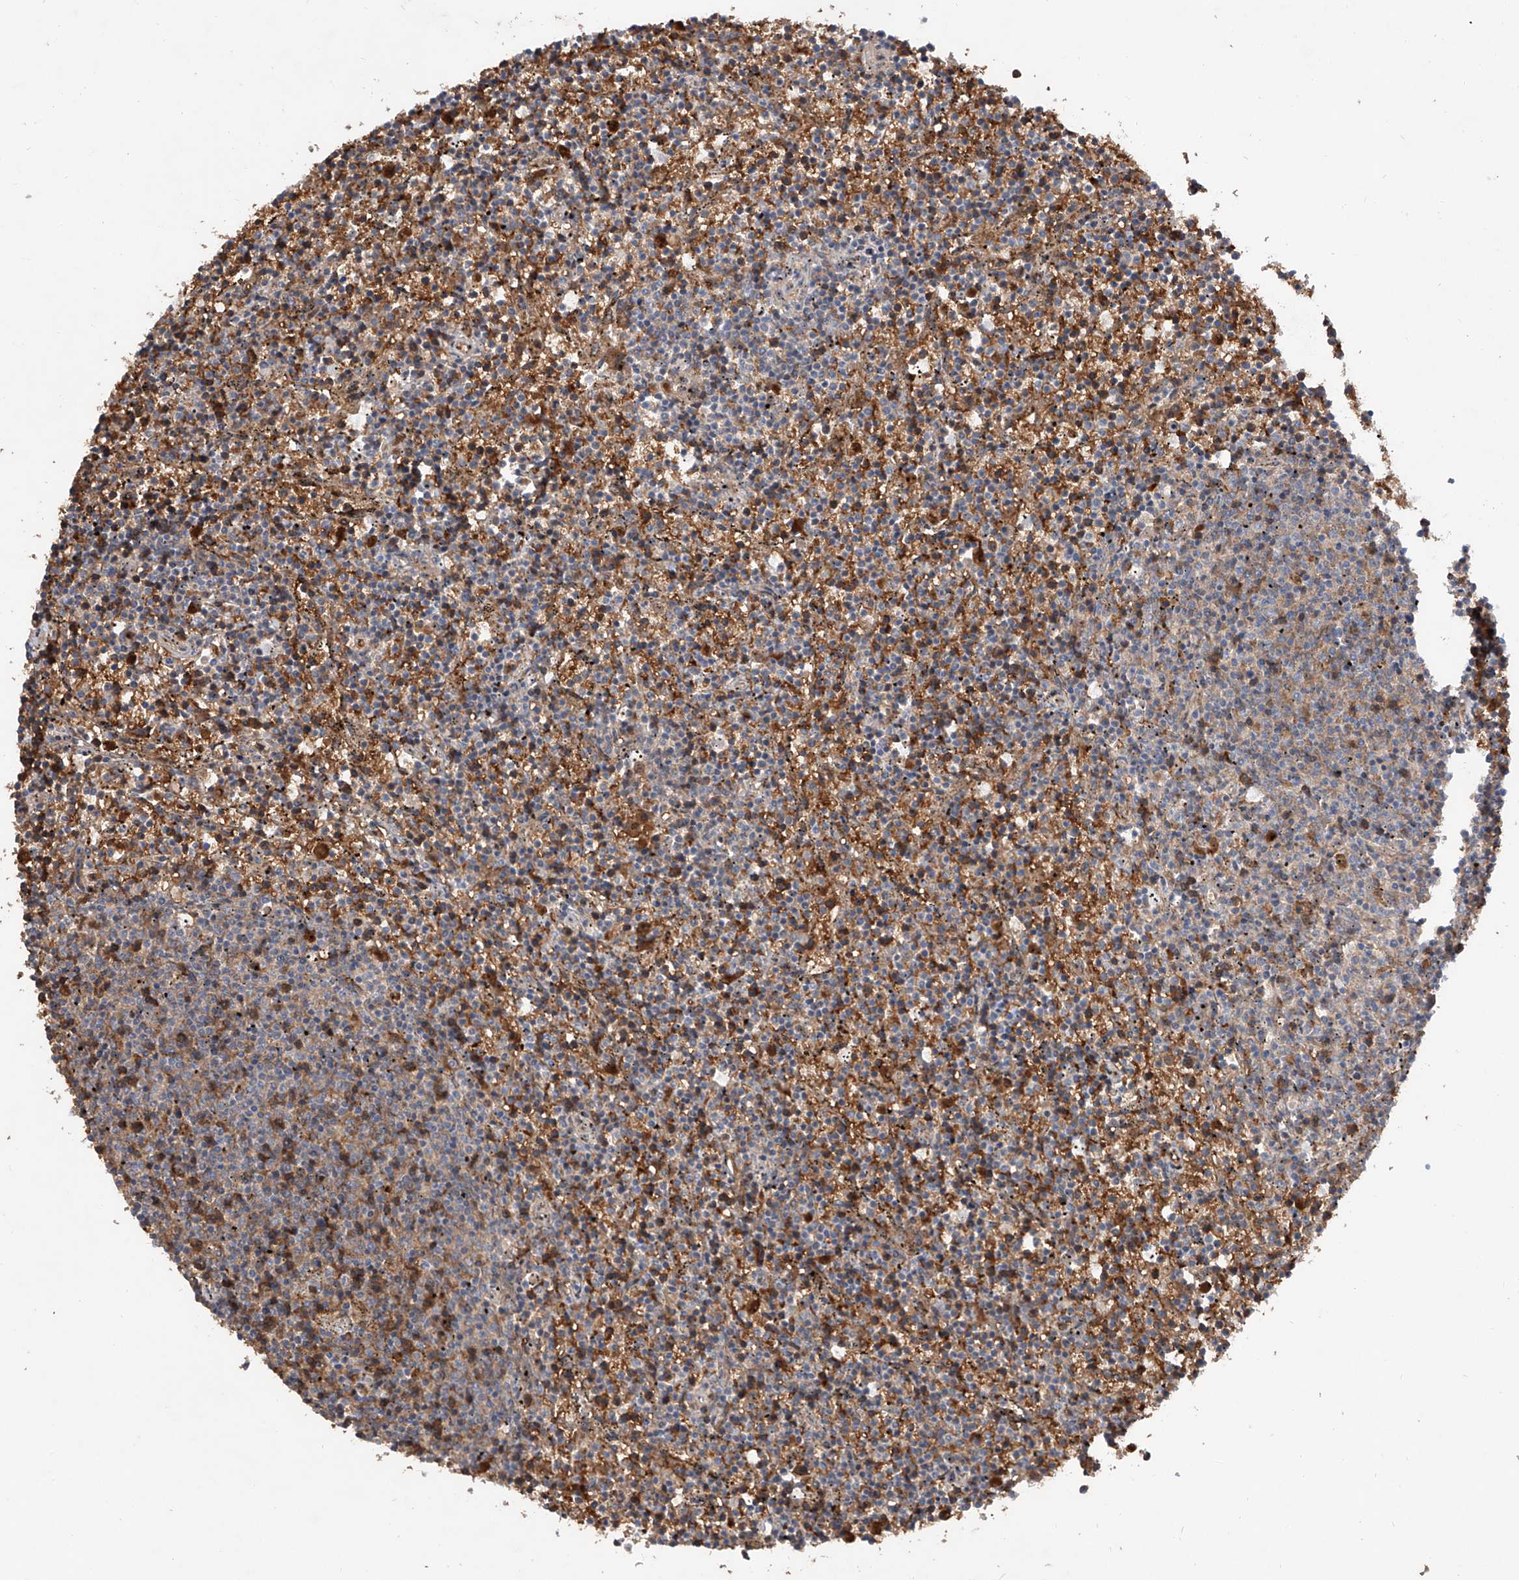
{"staining": {"intensity": "negative", "quantity": "none", "location": "none"}, "tissue": "lymphoma", "cell_type": "Tumor cells", "image_type": "cancer", "snomed": [{"axis": "morphology", "description": "Malignant lymphoma, non-Hodgkin's type, Low grade"}, {"axis": "topography", "description": "Spleen"}], "caption": "The photomicrograph reveals no staining of tumor cells in lymphoma.", "gene": "EDN1", "patient": {"sex": "female", "age": 50}}